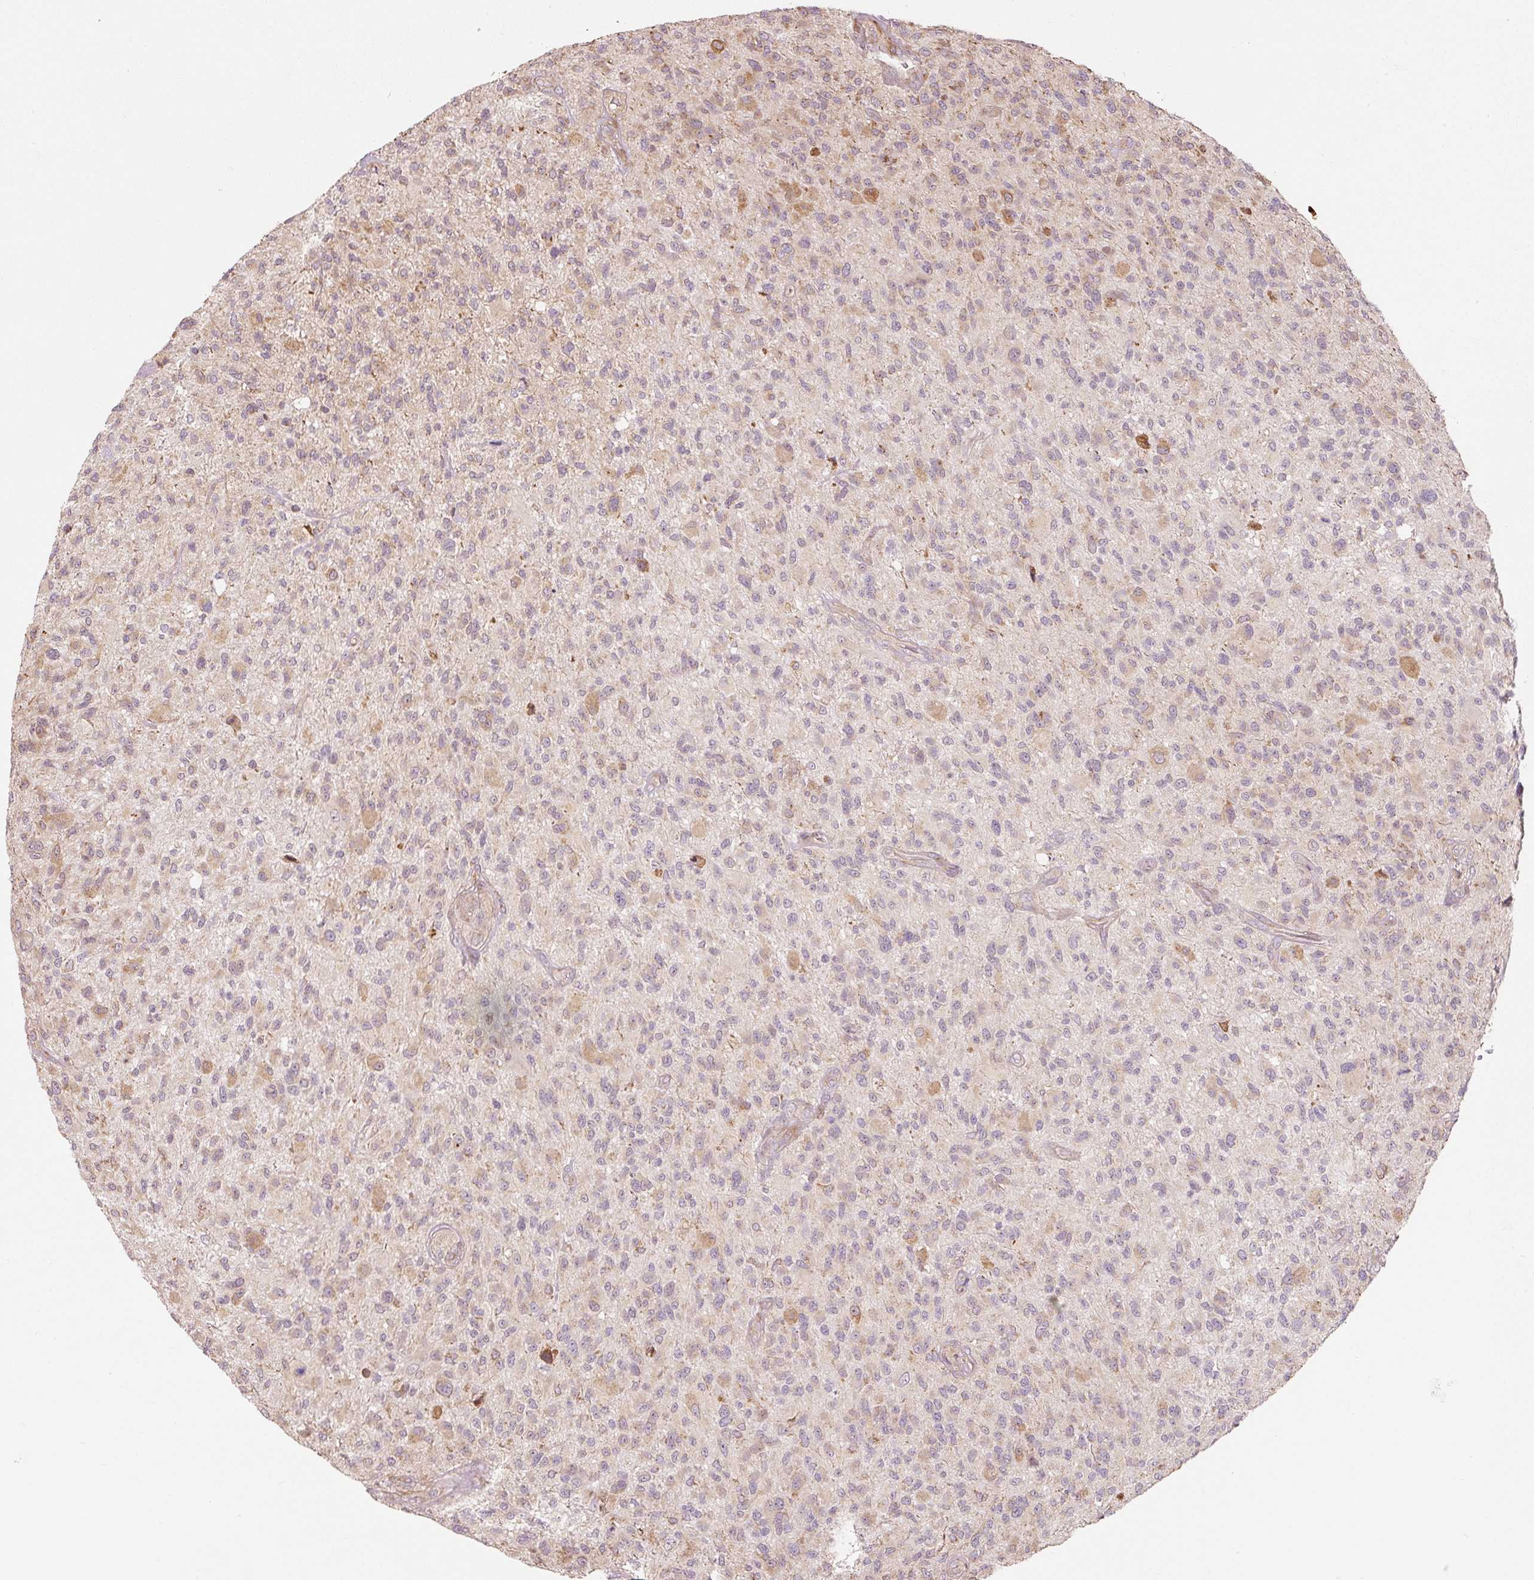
{"staining": {"intensity": "weak", "quantity": "<25%", "location": "cytoplasmic/membranous"}, "tissue": "glioma", "cell_type": "Tumor cells", "image_type": "cancer", "snomed": [{"axis": "morphology", "description": "Glioma, malignant, High grade"}, {"axis": "topography", "description": "Brain"}], "caption": "Immunohistochemical staining of malignant glioma (high-grade) reveals no significant staining in tumor cells.", "gene": "ETF1", "patient": {"sex": "male", "age": 47}}